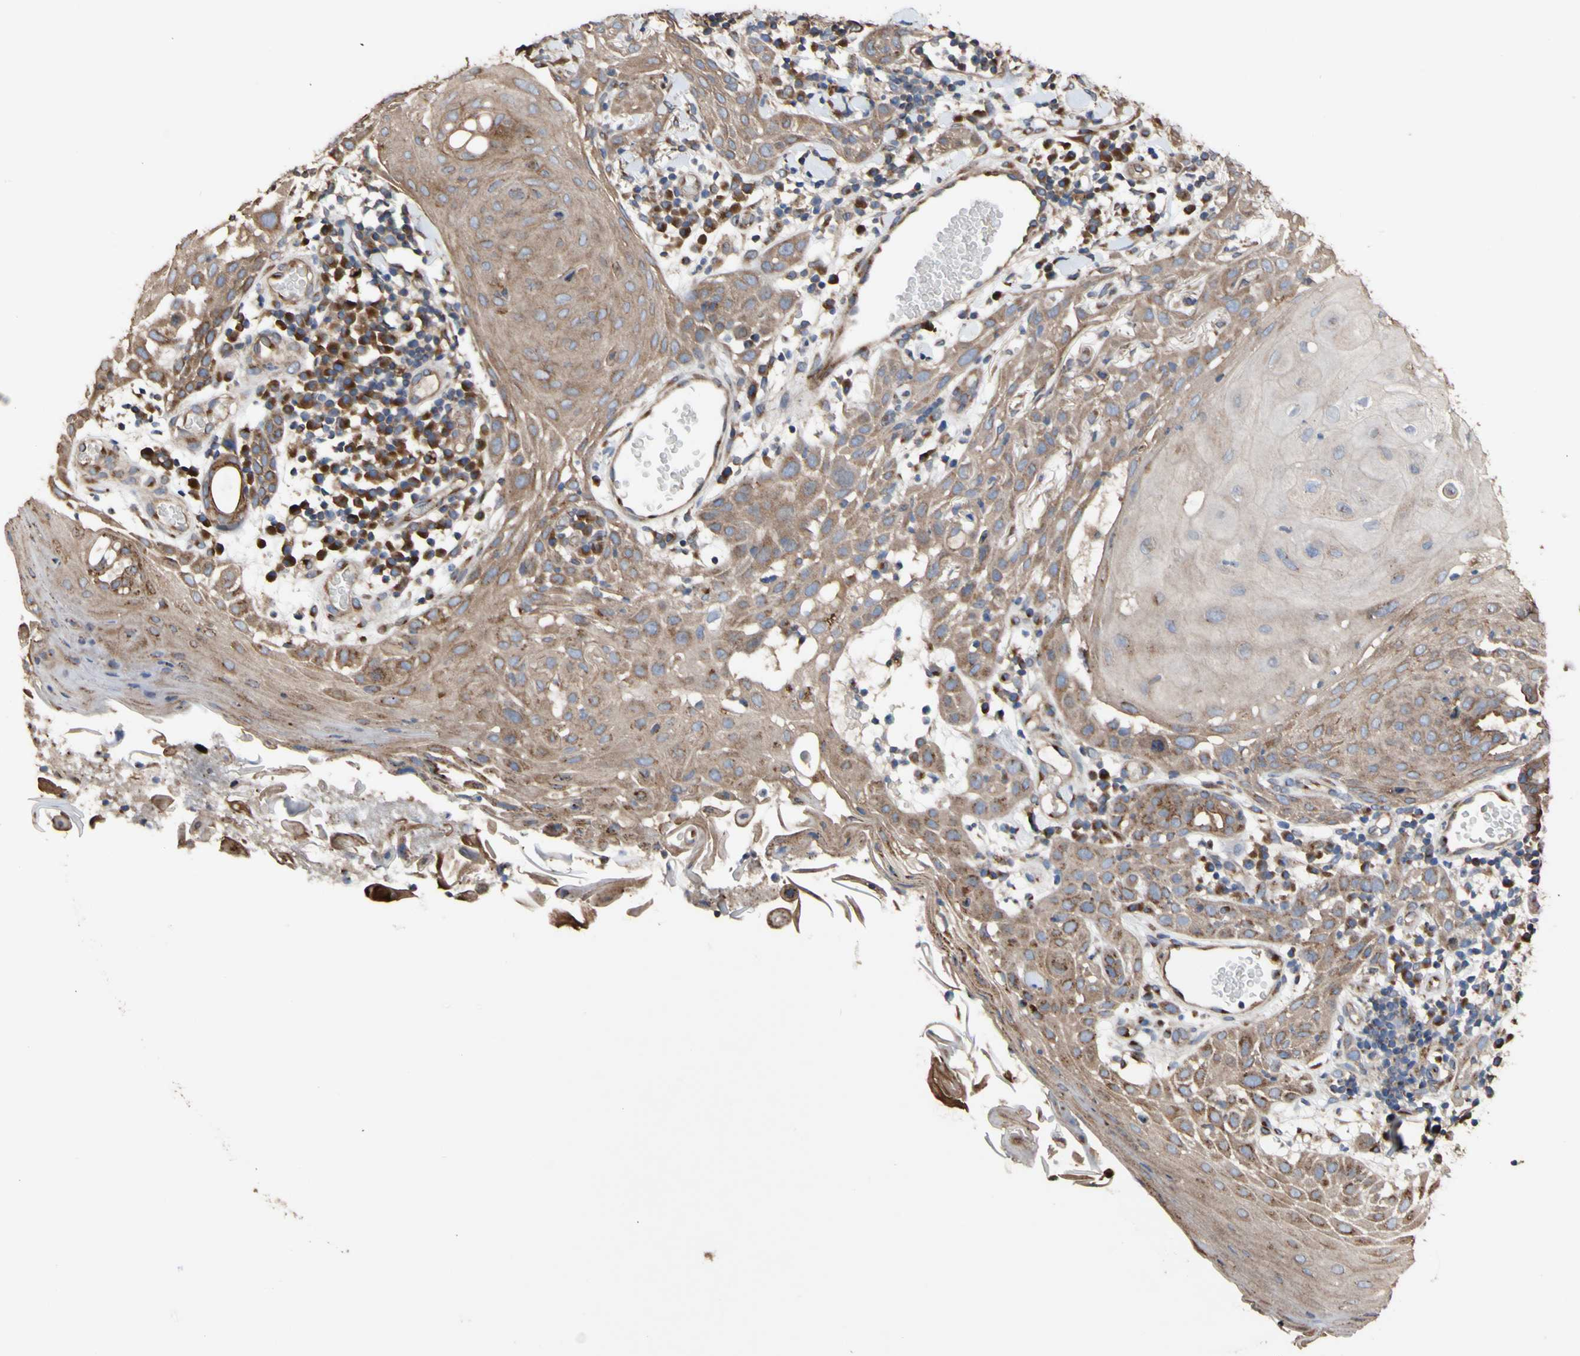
{"staining": {"intensity": "moderate", "quantity": ">75%", "location": "cytoplasmic/membranous"}, "tissue": "skin cancer", "cell_type": "Tumor cells", "image_type": "cancer", "snomed": [{"axis": "morphology", "description": "Squamous cell carcinoma, NOS"}, {"axis": "topography", "description": "Skin"}], "caption": "Immunohistochemical staining of human skin cancer (squamous cell carcinoma) exhibits moderate cytoplasmic/membranous protein positivity in about >75% of tumor cells.", "gene": "NECTIN3", "patient": {"sex": "male", "age": 24}}